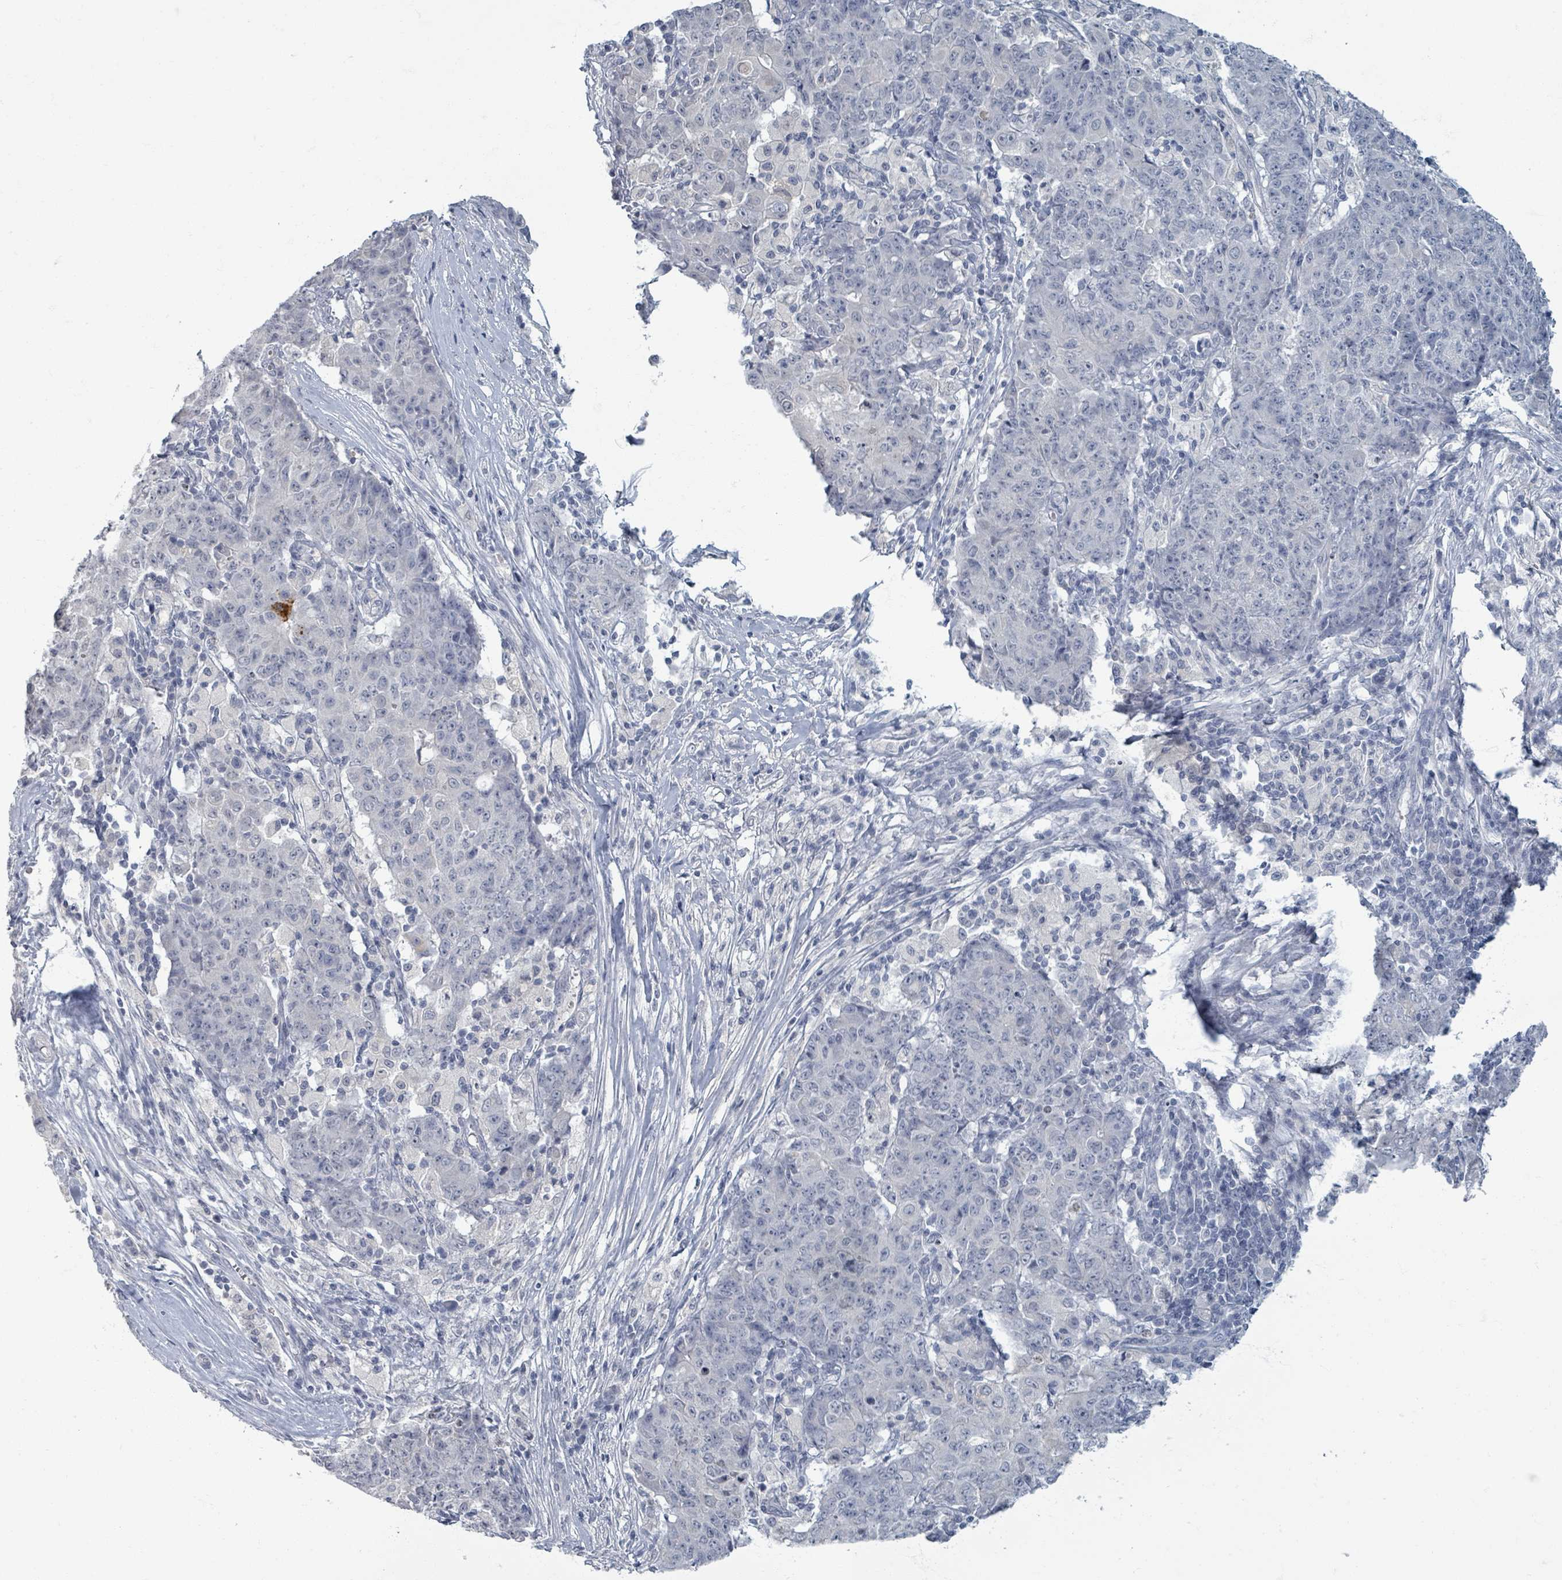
{"staining": {"intensity": "negative", "quantity": "none", "location": "none"}, "tissue": "ovarian cancer", "cell_type": "Tumor cells", "image_type": "cancer", "snomed": [{"axis": "morphology", "description": "Carcinoma, endometroid"}, {"axis": "topography", "description": "Ovary"}], "caption": "Tumor cells show no significant protein staining in ovarian cancer.", "gene": "WNT11", "patient": {"sex": "female", "age": 42}}